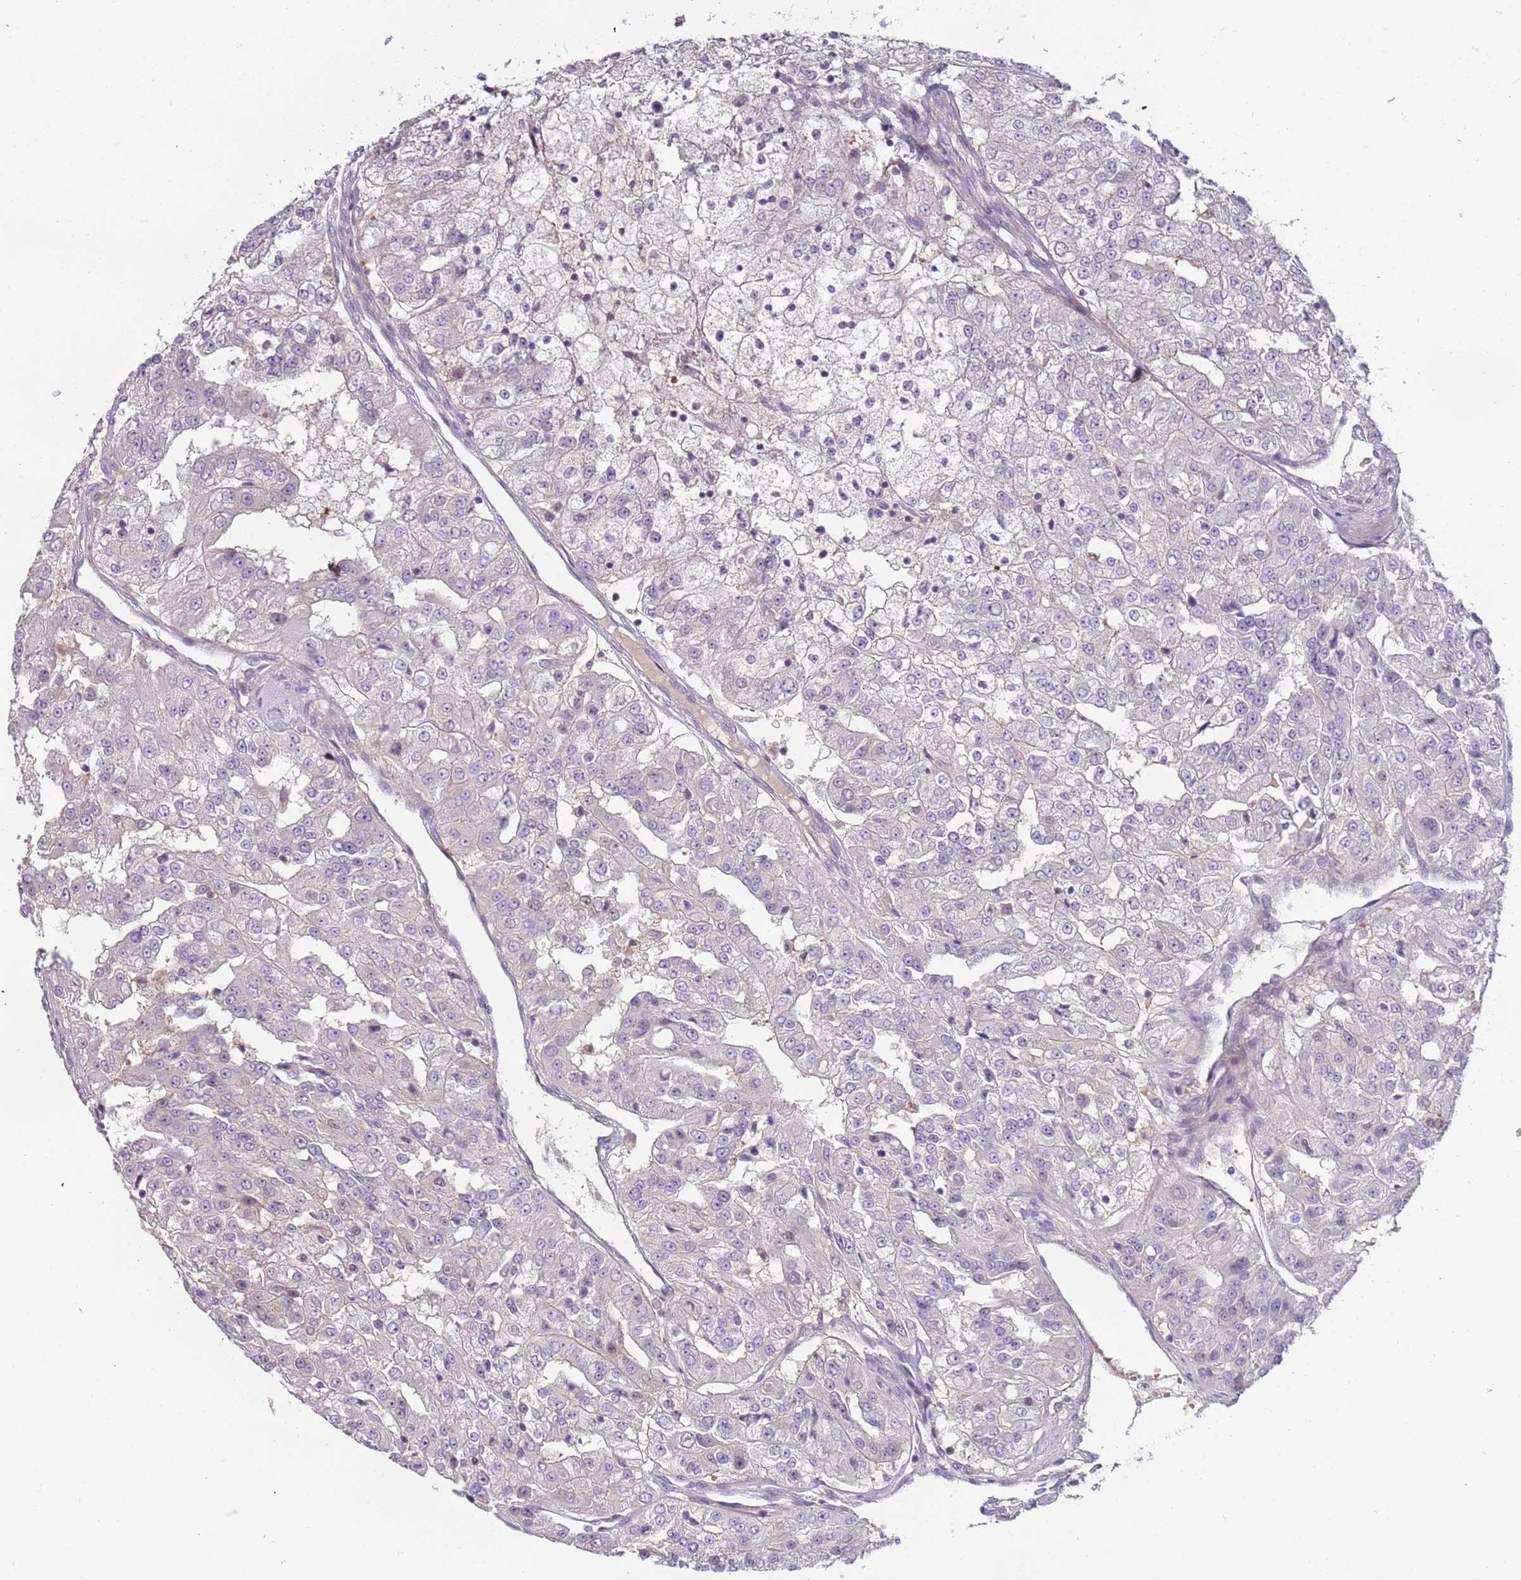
{"staining": {"intensity": "negative", "quantity": "none", "location": "none"}, "tissue": "renal cancer", "cell_type": "Tumor cells", "image_type": "cancer", "snomed": [{"axis": "morphology", "description": "Adenocarcinoma, NOS"}, {"axis": "topography", "description": "Kidney"}], "caption": "The IHC photomicrograph has no significant staining in tumor cells of renal adenocarcinoma tissue.", "gene": "ARHGAP5", "patient": {"sex": "female", "age": 63}}